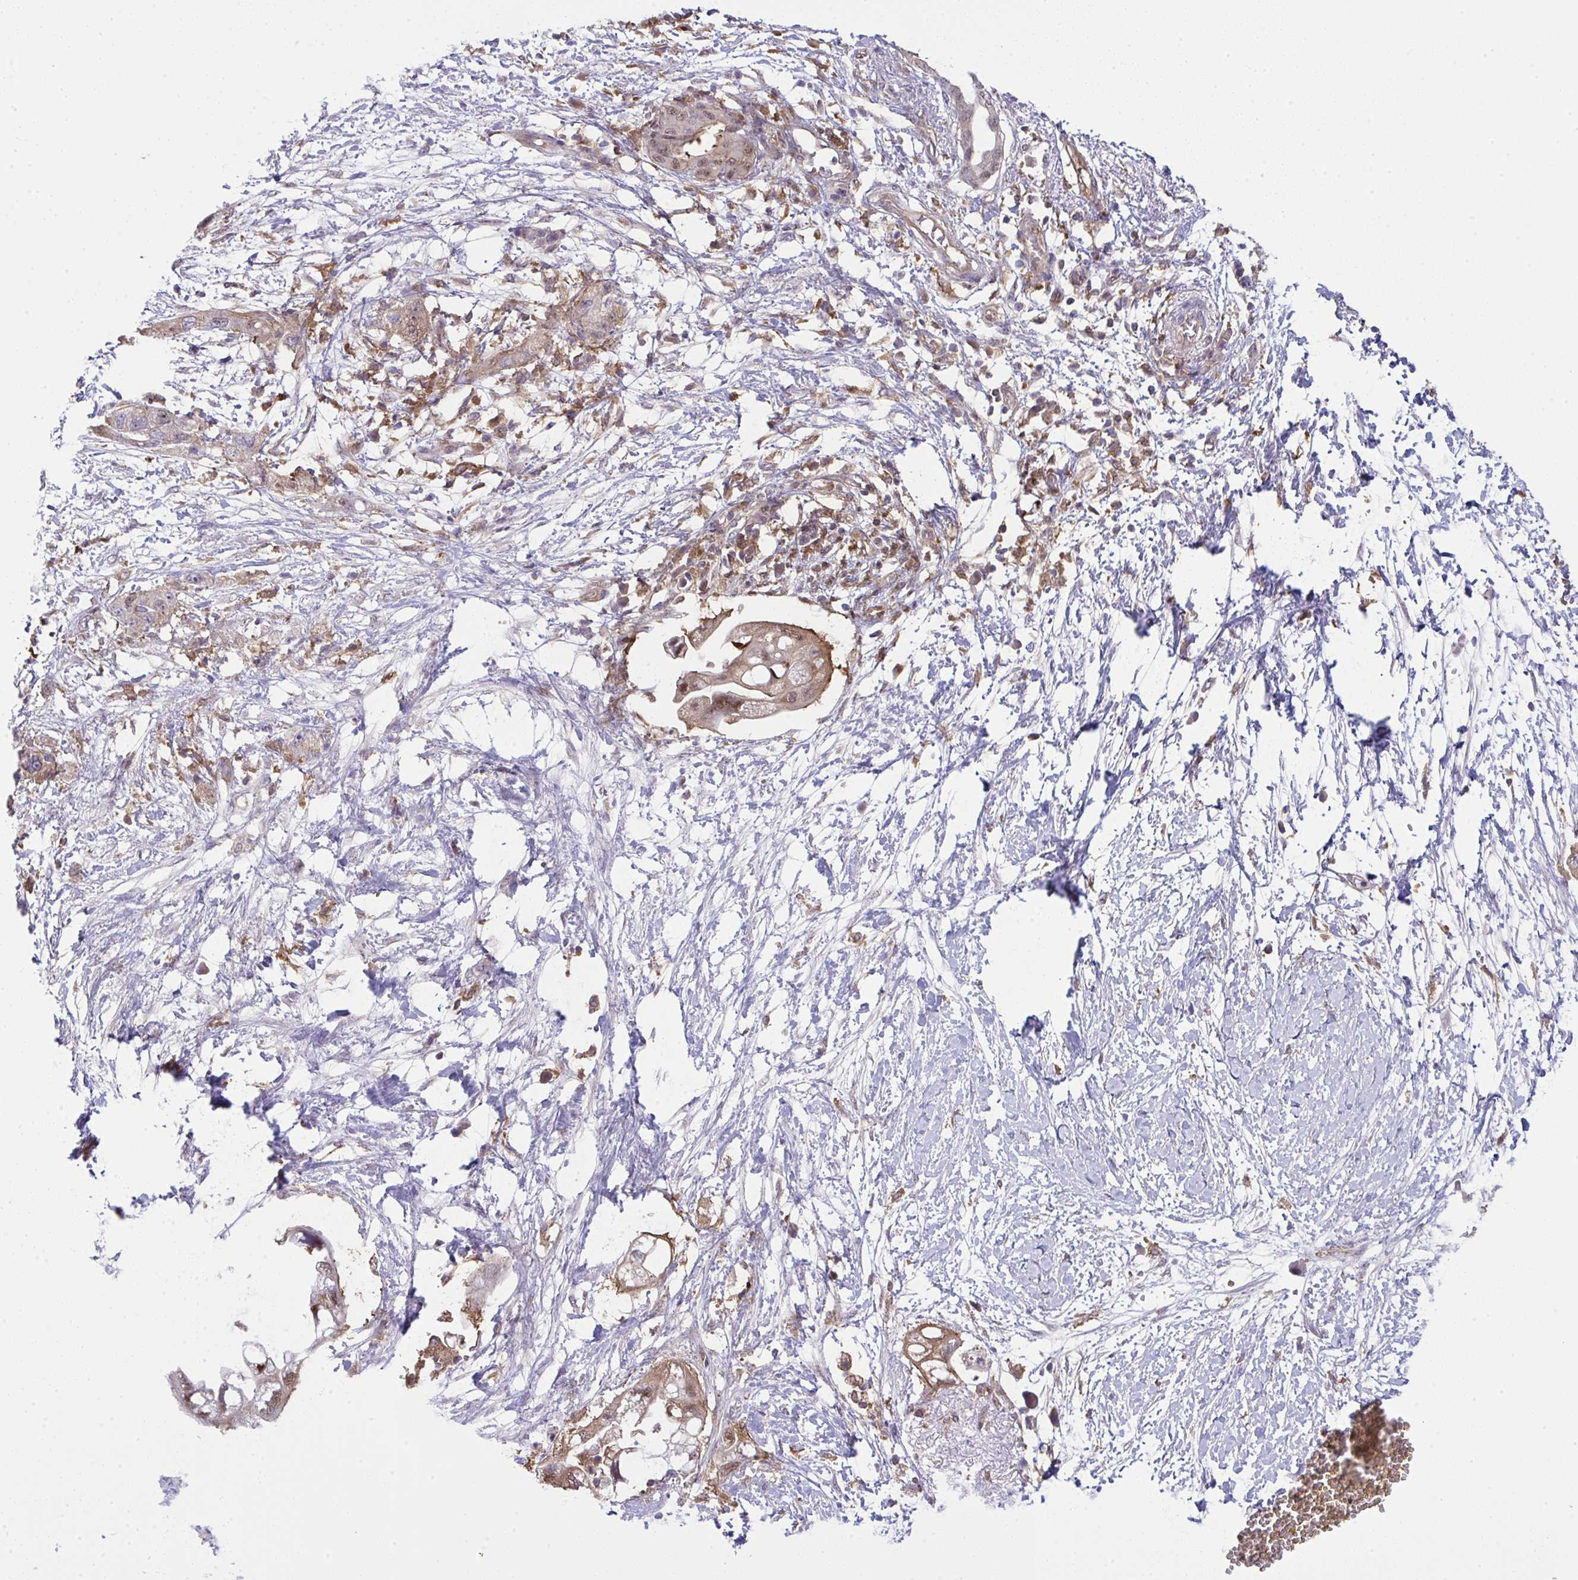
{"staining": {"intensity": "moderate", "quantity": ">75%", "location": "cytoplasmic/membranous,nuclear"}, "tissue": "pancreatic cancer", "cell_type": "Tumor cells", "image_type": "cancer", "snomed": [{"axis": "morphology", "description": "Adenocarcinoma, NOS"}, {"axis": "topography", "description": "Pancreas"}], "caption": "Tumor cells display medium levels of moderate cytoplasmic/membranous and nuclear positivity in about >75% of cells in pancreatic cancer. (Stains: DAB in brown, nuclei in blue, Microscopy: brightfield microscopy at high magnification).", "gene": "ALDH16A1", "patient": {"sex": "female", "age": 72}}